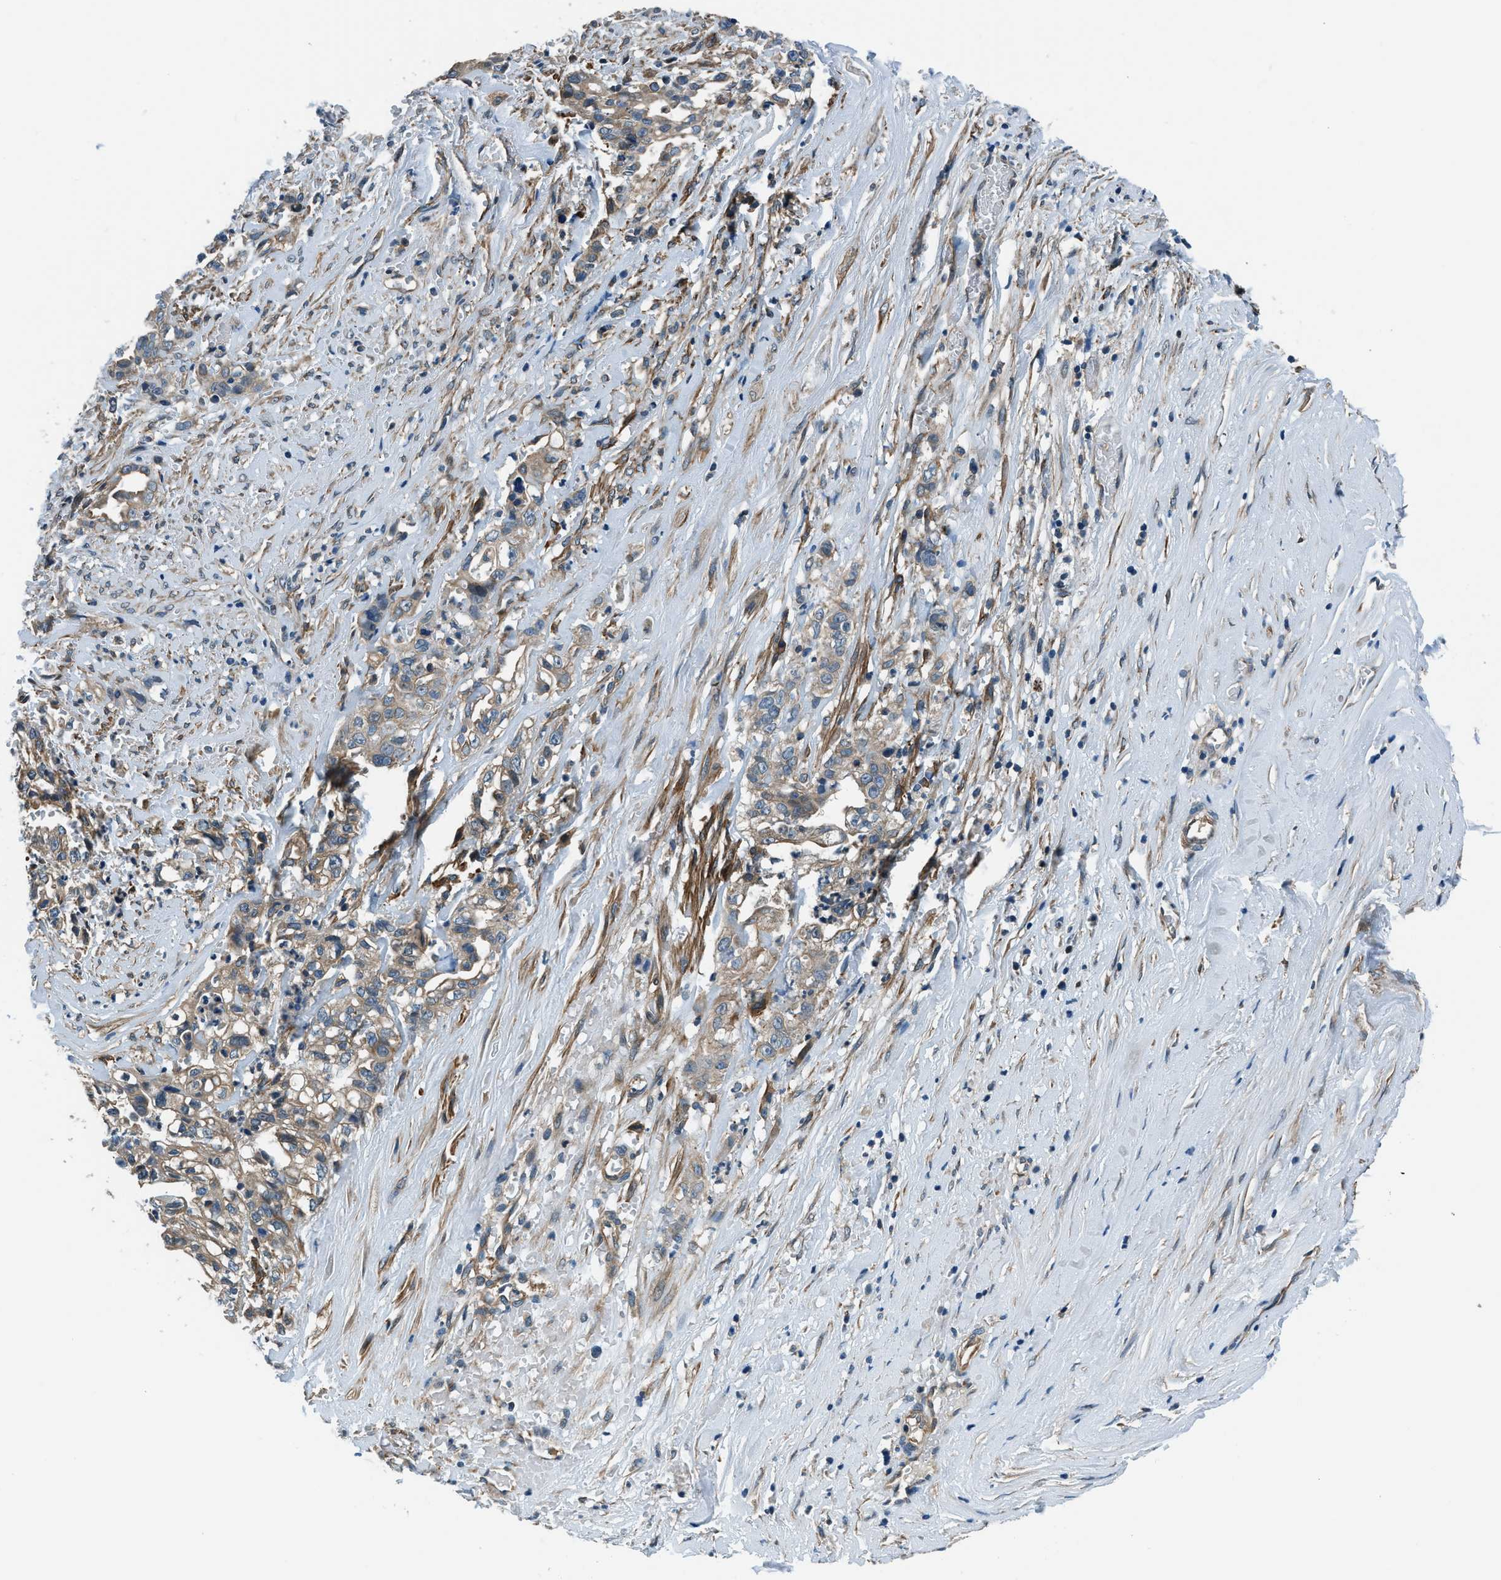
{"staining": {"intensity": "weak", "quantity": ">75%", "location": "cytoplasmic/membranous"}, "tissue": "liver cancer", "cell_type": "Tumor cells", "image_type": "cancer", "snomed": [{"axis": "morphology", "description": "Cholangiocarcinoma"}, {"axis": "topography", "description": "Liver"}], "caption": "Liver cancer (cholangiocarcinoma) stained for a protein (brown) demonstrates weak cytoplasmic/membranous positive positivity in approximately >75% of tumor cells.", "gene": "SLC19A2", "patient": {"sex": "female", "age": 70}}